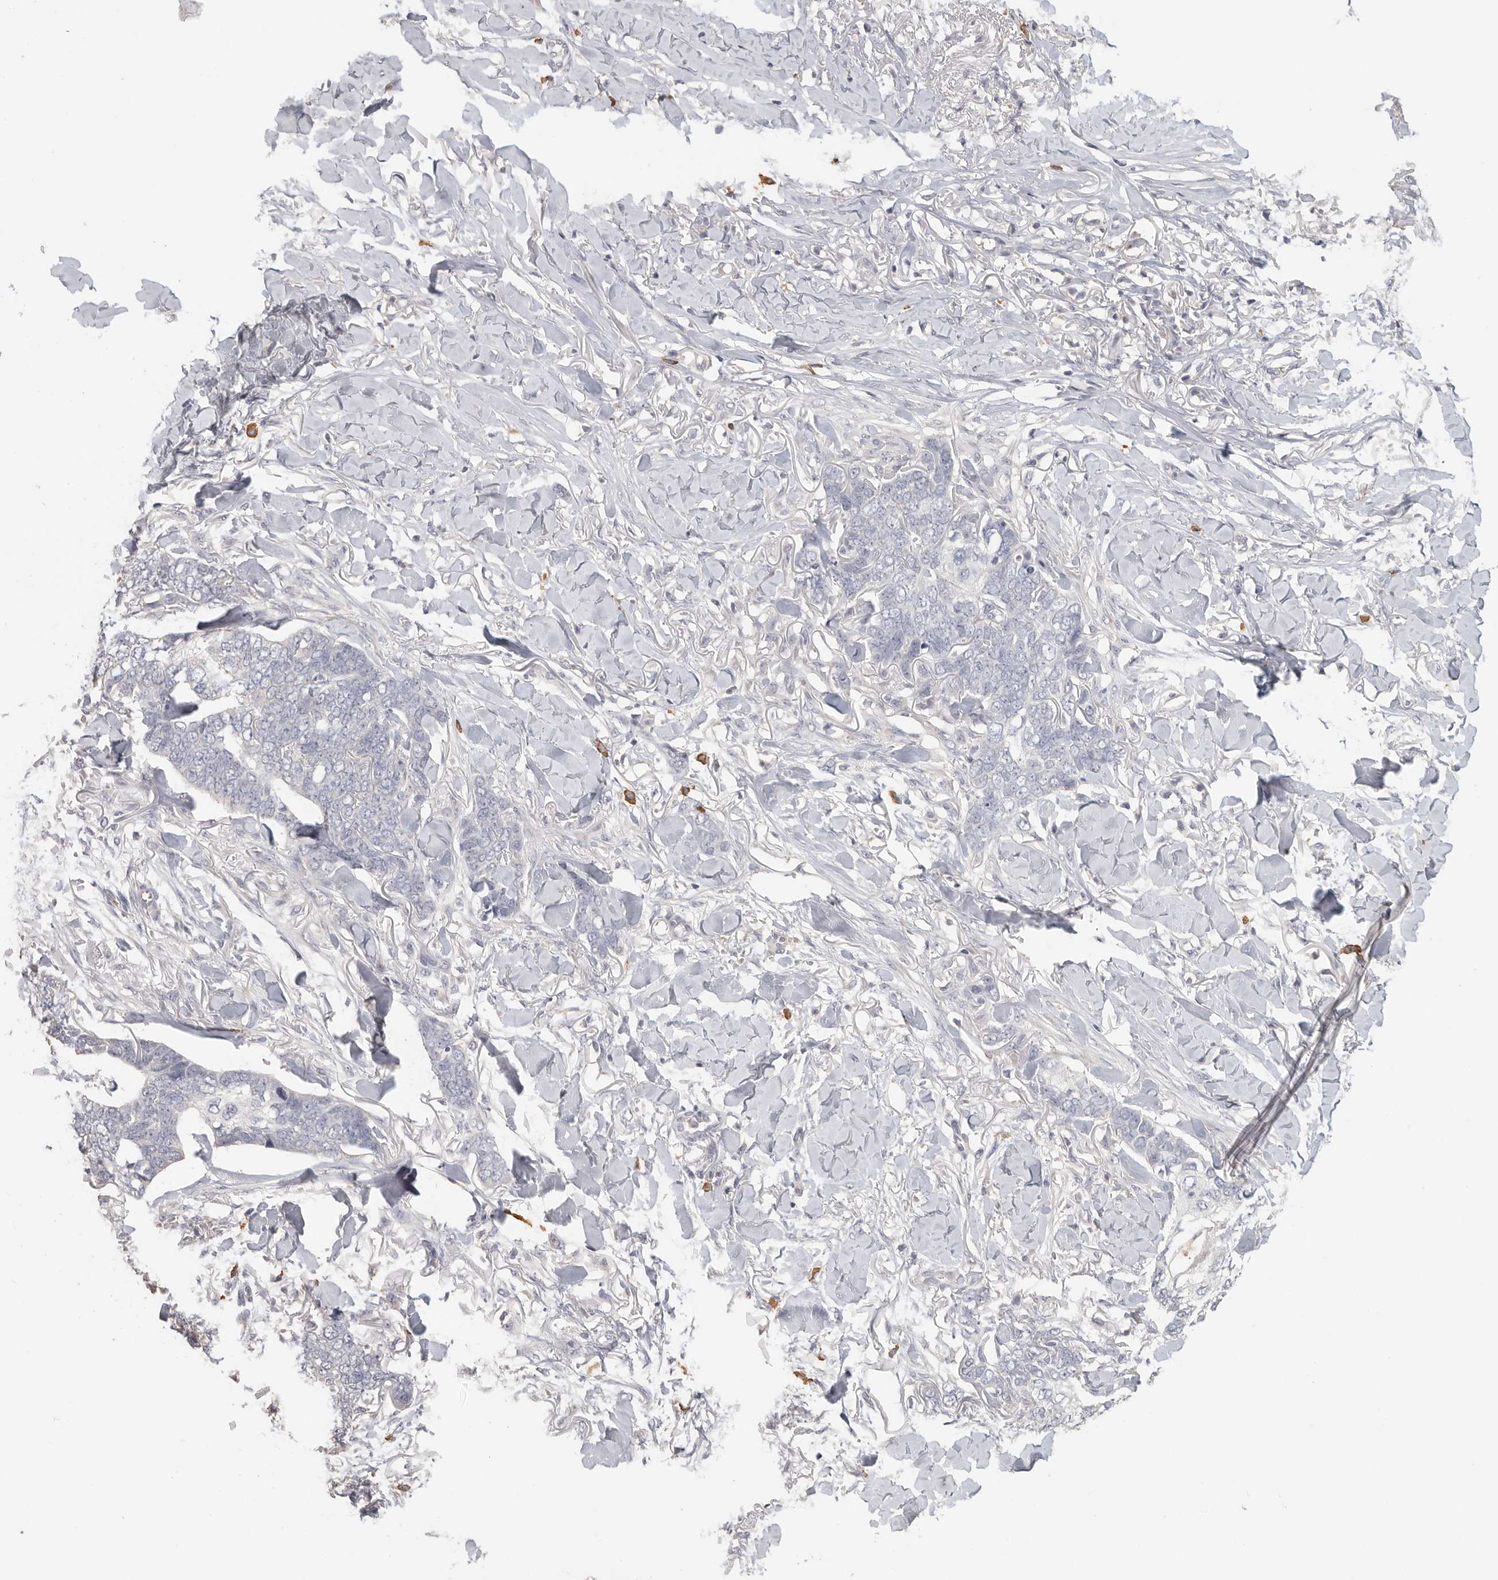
{"staining": {"intensity": "negative", "quantity": "none", "location": "none"}, "tissue": "skin cancer", "cell_type": "Tumor cells", "image_type": "cancer", "snomed": [{"axis": "morphology", "description": "Normal tissue, NOS"}, {"axis": "morphology", "description": "Basal cell carcinoma"}, {"axis": "topography", "description": "Skin"}], "caption": "High power microscopy image of an IHC photomicrograph of basal cell carcinoma (skin), revealing no significant staining in tumor cells.", "gene": "DNAJC11", "patient": {"sex": "male", "age": 77}}